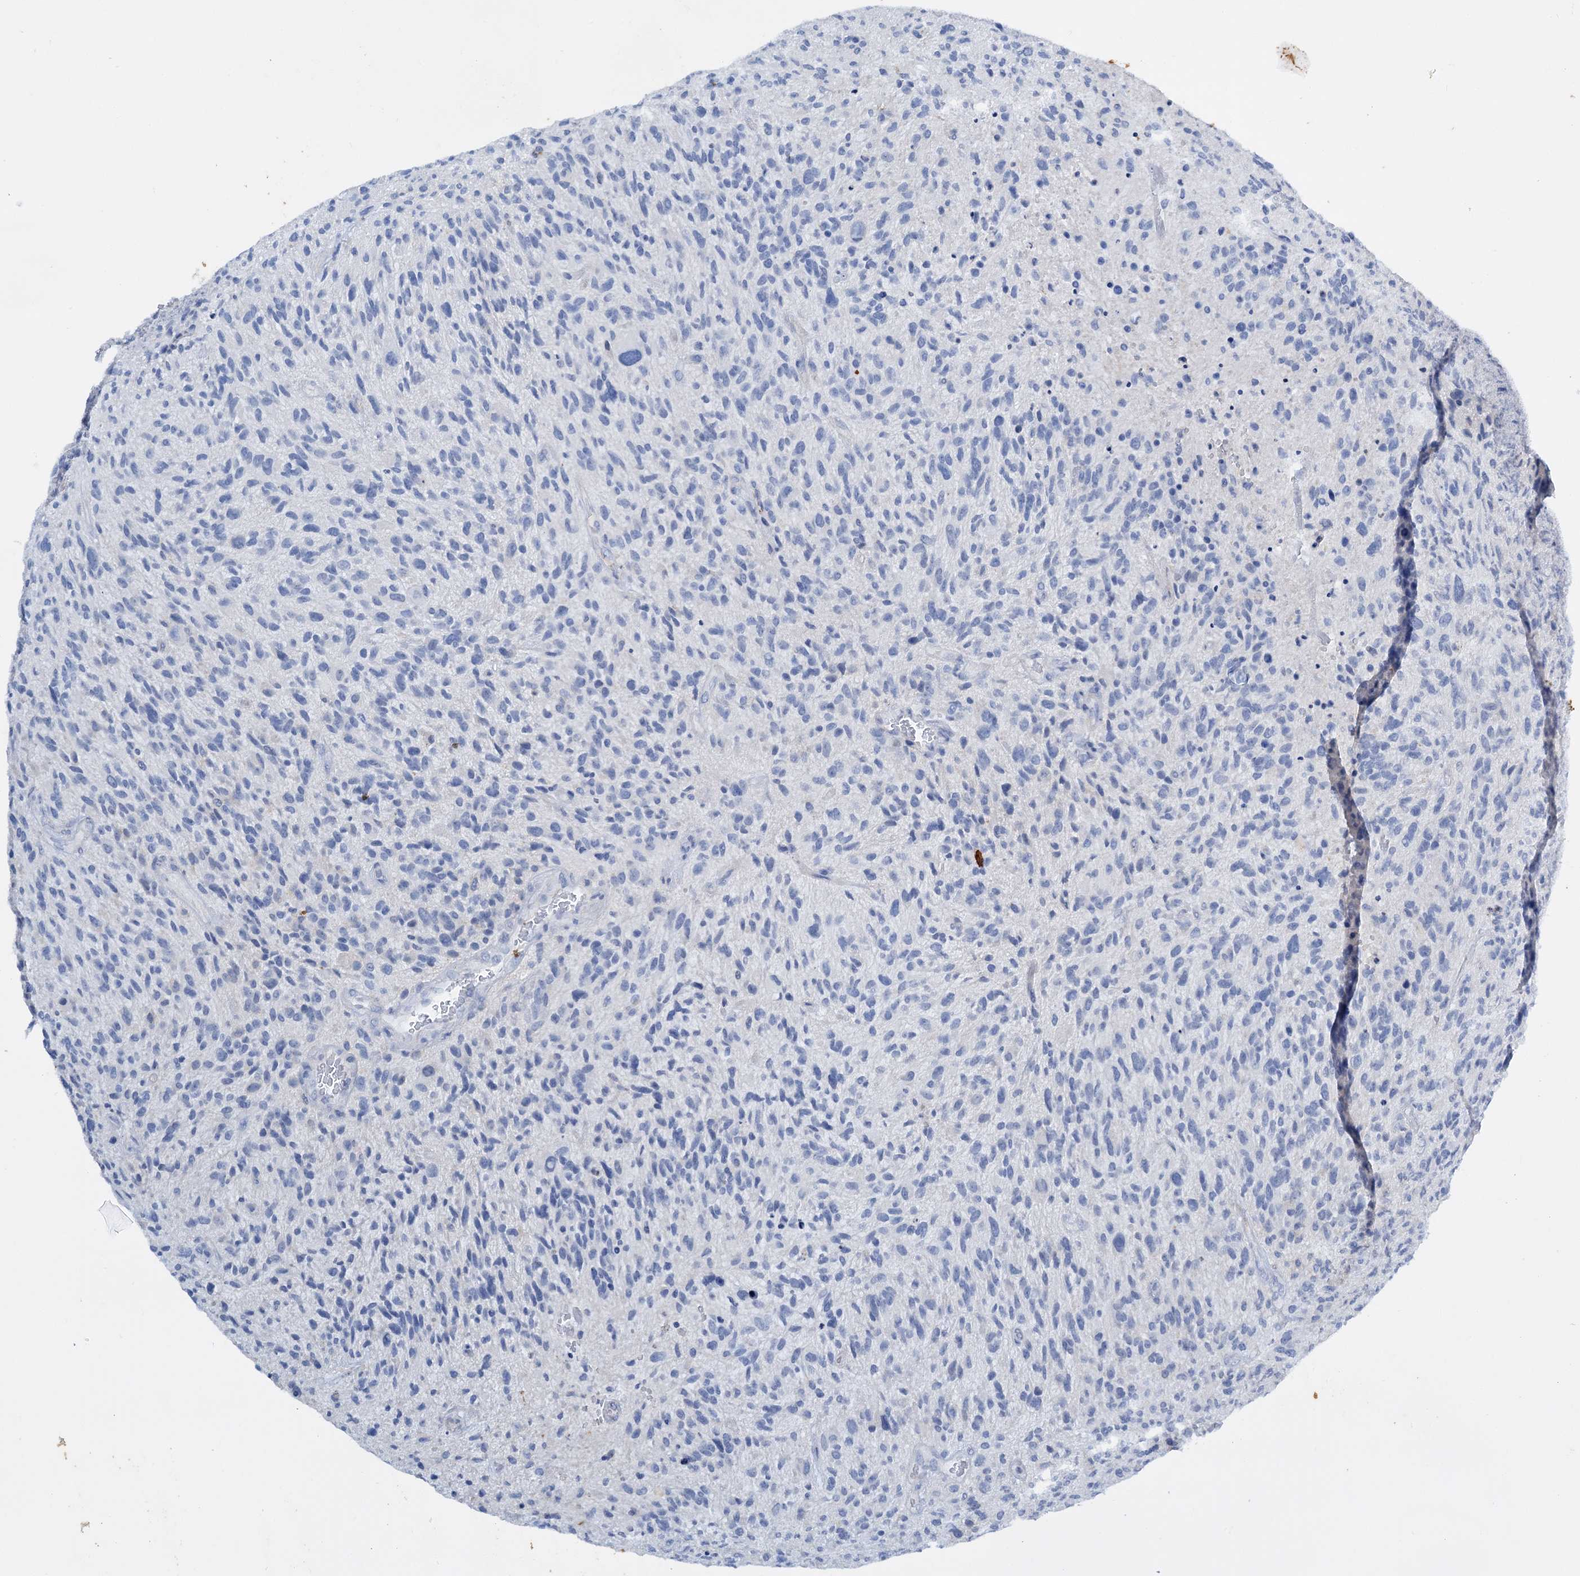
{"staining": {"intensity": "negative", "quantity": "none", "location": "none"}, "tissue": "glioma", "cell_type": "Tumor cells", "image_type": "cancer", "snomed": [{"axis": "morphology", "description": "Glioma, malignant, High grade"}, {"axis": "topography", "description": "Brain"}], "caption": "Malignant glioma (high-grade) was stained to show a protein in brown. There is no significant staining in tumor cells.", "gene": "FAAP20", "patient": {"sex": "male", "age": 47}}